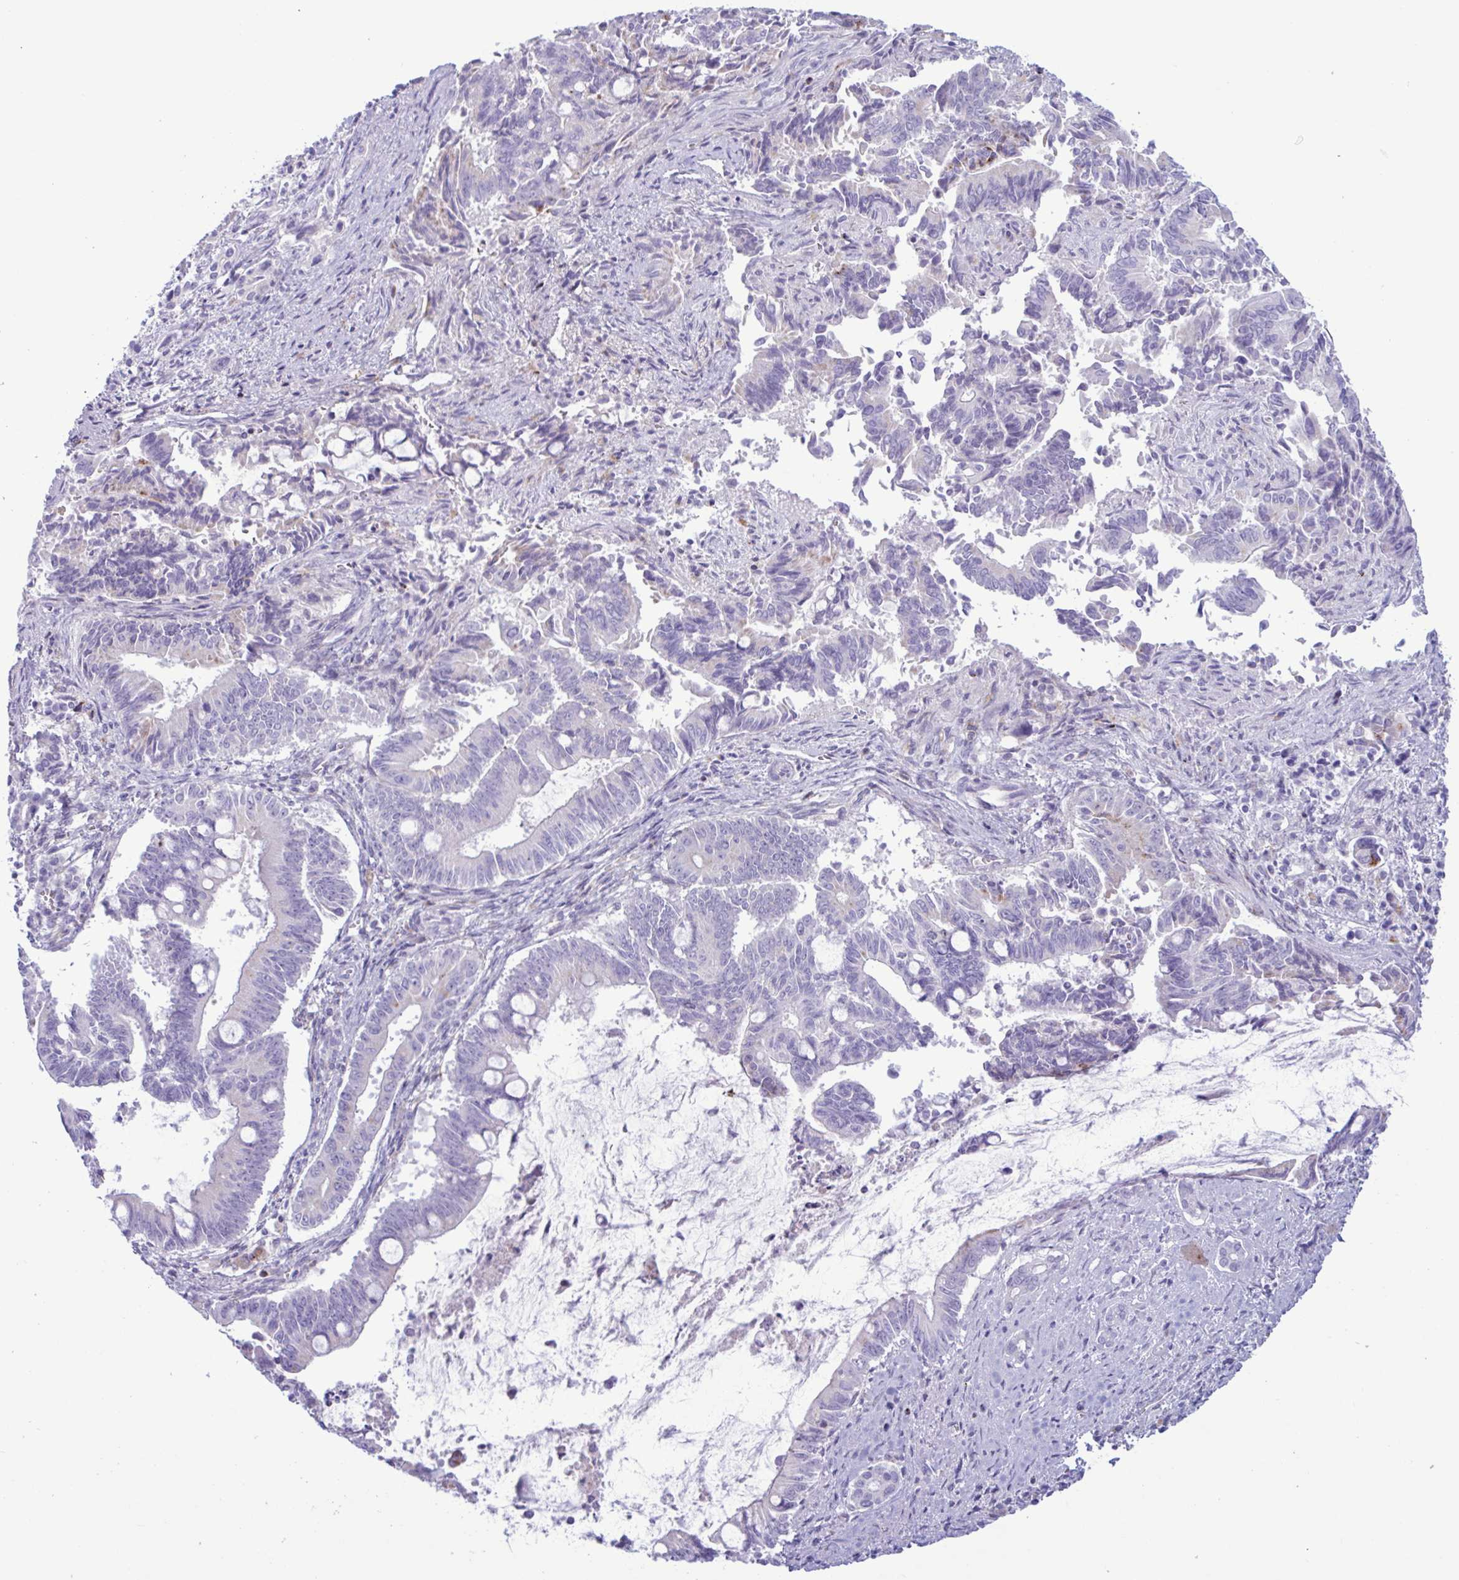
{"staining": {"intensity": "negative", "quantity": "none", "location": "none"}, "tissue": "pancreatic cancer", "cell_type": "Tumor cells", "image_type": "cancer", "snomed": [{"axis": "morphology", "description": "Adenocarcinoma, NOS"}, {"axis": "topography", "description": "Pancreas"}], "caption": "The image shows no staining of tumor cells in pancreatic adenocarcinoma.", "gene": "XCL1", "patient": {"sex": "male", "age": 68}}